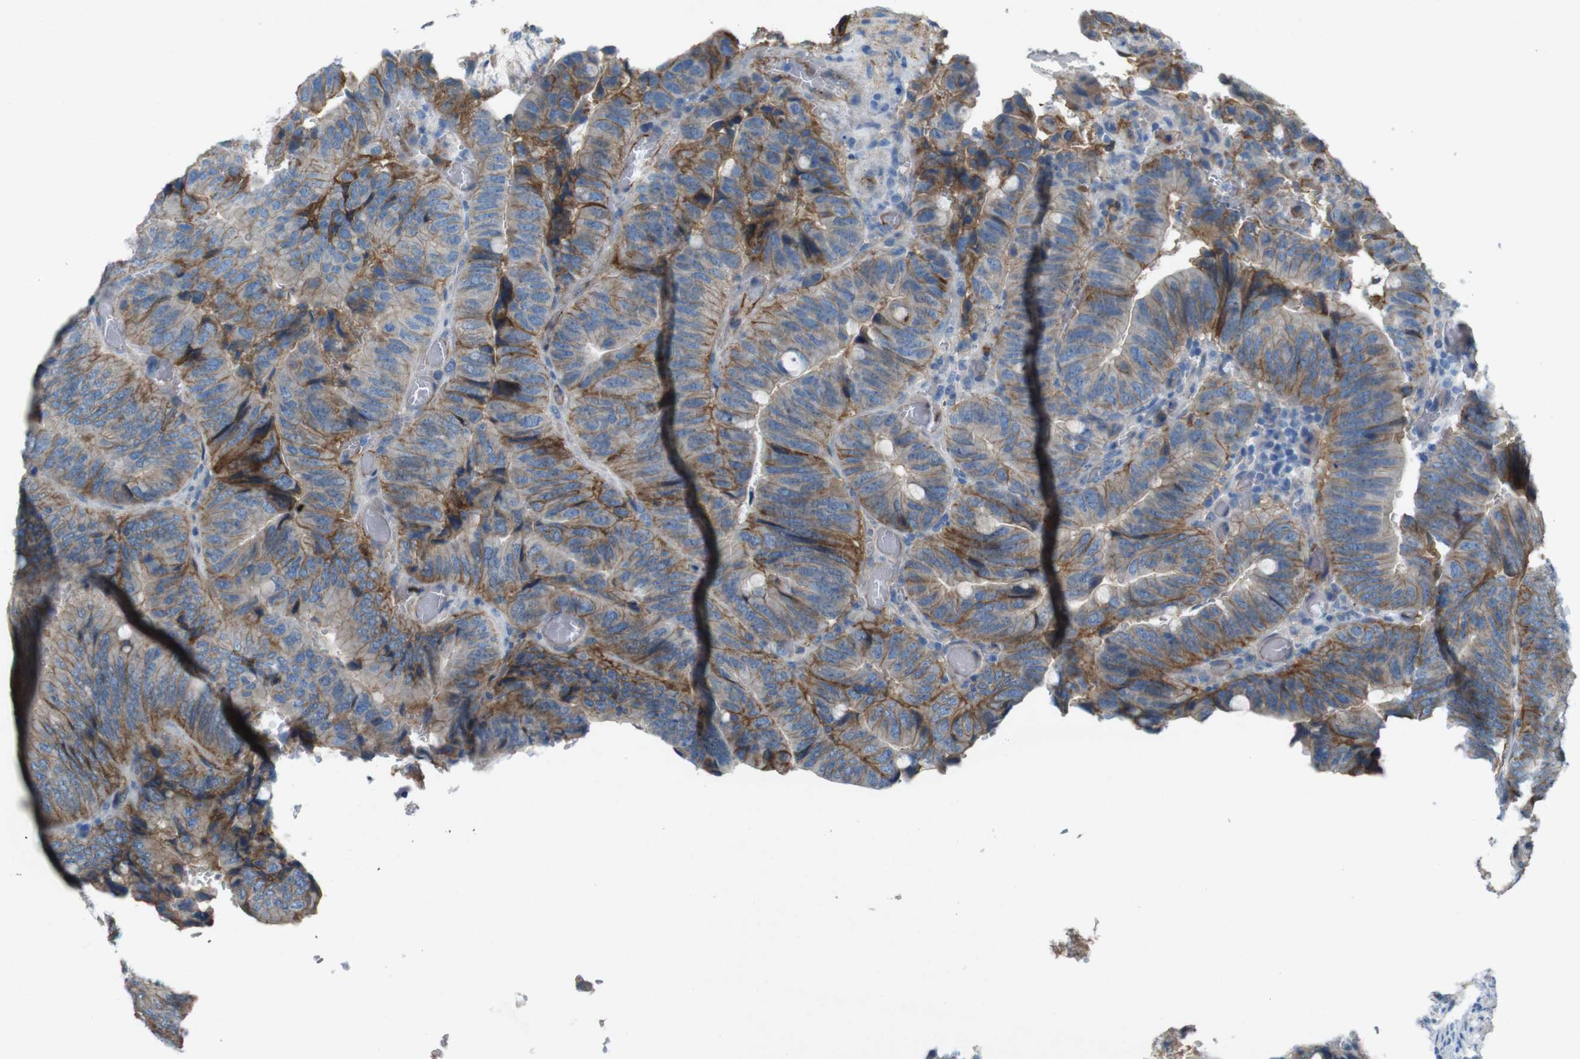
{"staining": {"intensity": "moderate", "quantity": ">75%", "location": "cytoplasmic/membranous"}, "tissue": "colorectal cancer", "cell_type": "Tumor cells", "image_type": "cancer", "snomed": [{"axis": "morphology", "description": "Normal tissue, NOS"}, {"axis": "morphology", "description": "Adenocarcinoma, NOS"}, {"axis": "topography", "description": "Rectum"}, {"axis": "topography", "description": "Peripheral nerve tissue"}], "caption": "Brown immunohistochemical staining in adenocarcinoma (colorectal) displays moderate cytoplasmic/membranous staining in approximately >75% of tumor cells.", "gene": "PVR", "patient": {"sex": "male", "age": 92}}